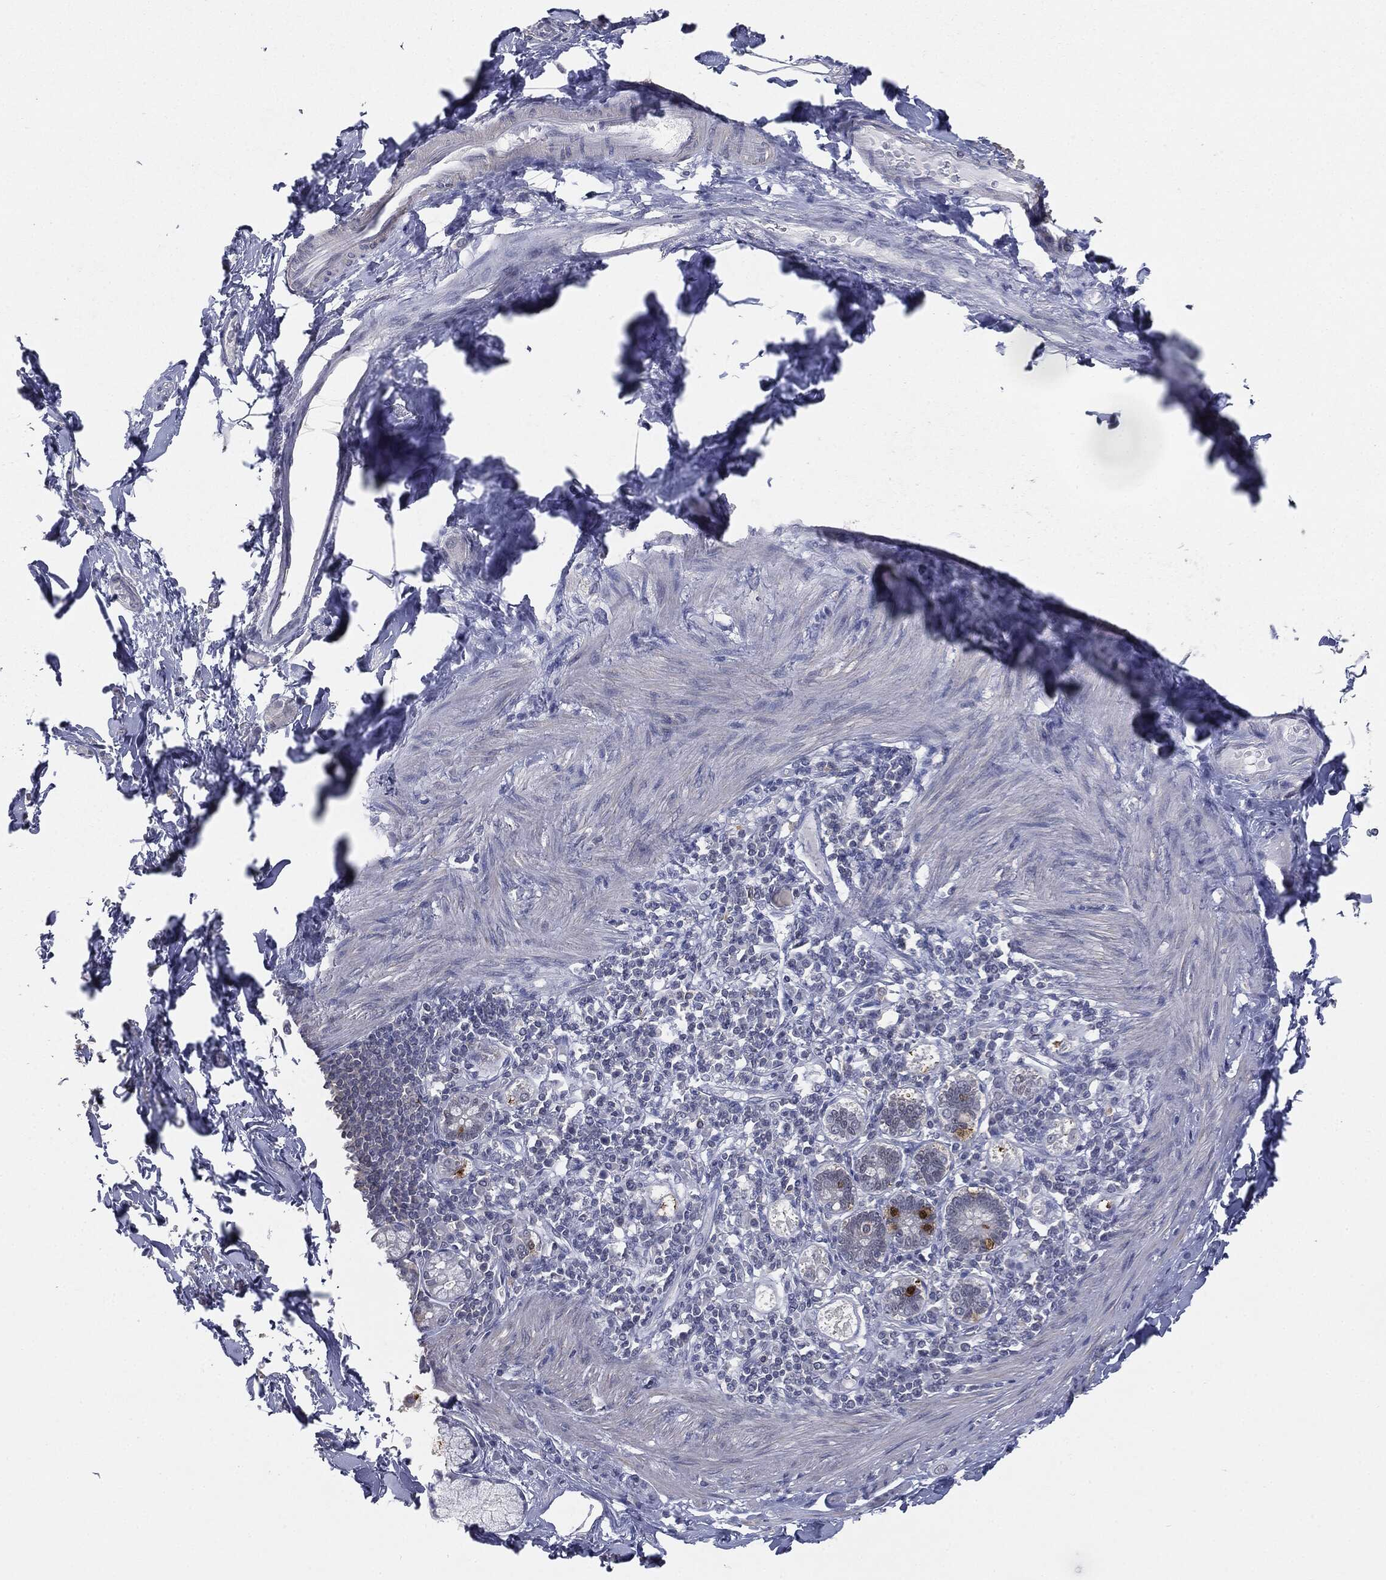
{"staining": {"intensity": "negative", "quantity": "none", "location": "none"}, "tissue": "adipose tissue", "cell_type": "Adipocytes", "image_type": "normal", "snomed": [{"axis": "morphology", "description": "Normal tissue, NOS"}, {"axis": "topography", "description": "Smooth muscle"}, {"axis": "topography", "description": "Duodenum"}, {"axis": "topography", "description": "Peripheral nerve tissue"}], "caption": "Adipose tissue stained for a protein using immunohistochemistry (IHC) exhibits no staining adipocytes.", "gene": "SLC2A2", "patient": {"sex": "female", "age": 61}}